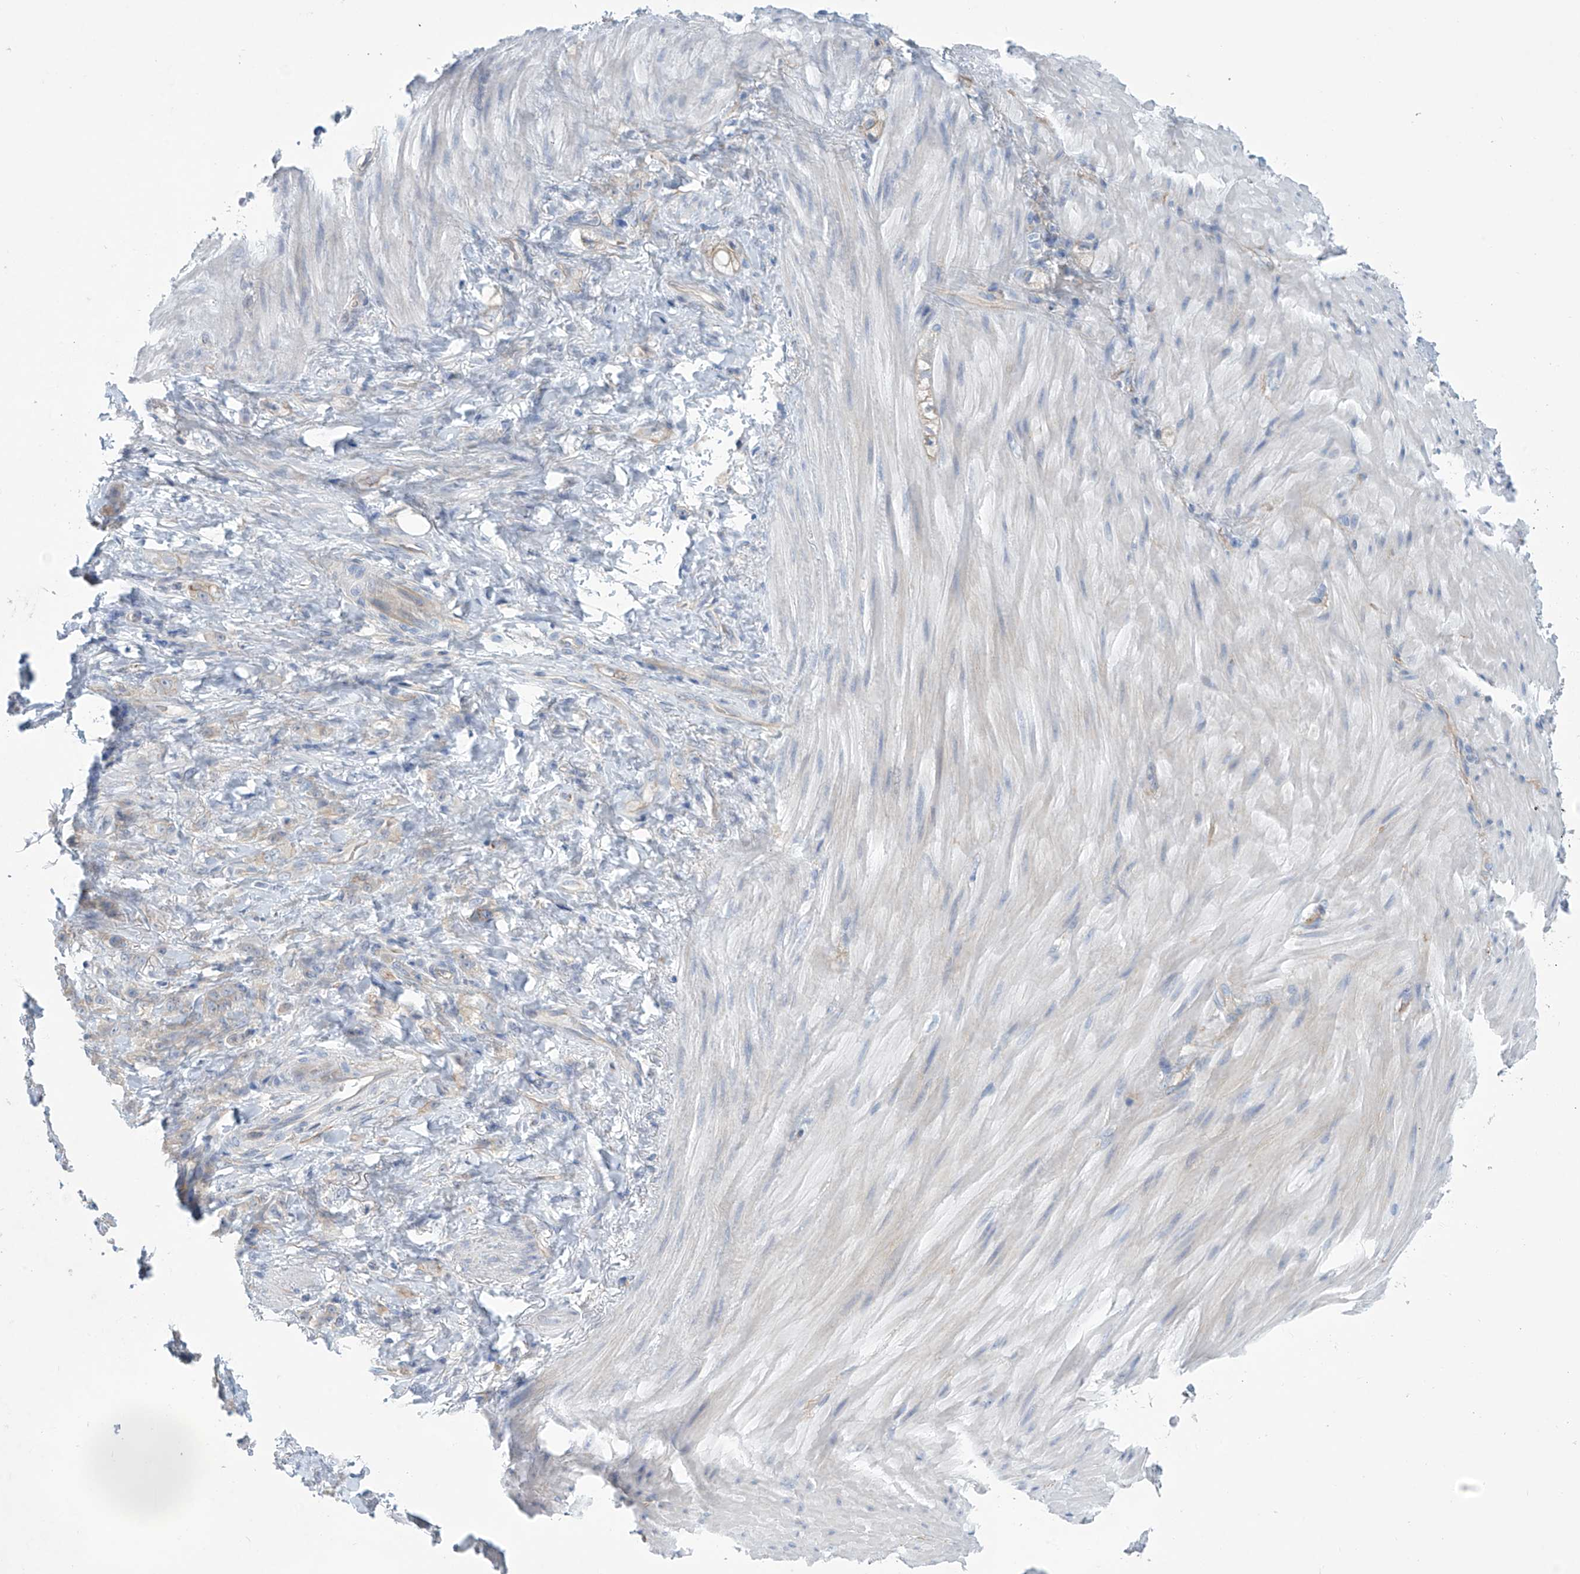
{"staining": {"intensity": "weak", "quantity": "<25%", "location": "cytoplasmic/membranous"}, "tissue": "stomach cancer", "cell_type": "Tumor cells", "image_type": "cancer", "snomed": [{"axis": "morphology", "description": "Normal tissue, NOS"}, {"axis": "morphology", "description": "Adenocarcinoma, NOS"}, {"axis": "topography", "description": "Stomach"}], "caption": "Tumor cells show no significant staining in stomach cancer (adenocarcinoma).", "gene": "ABHD13", "patient": {"sex": "male", "age": 82}}